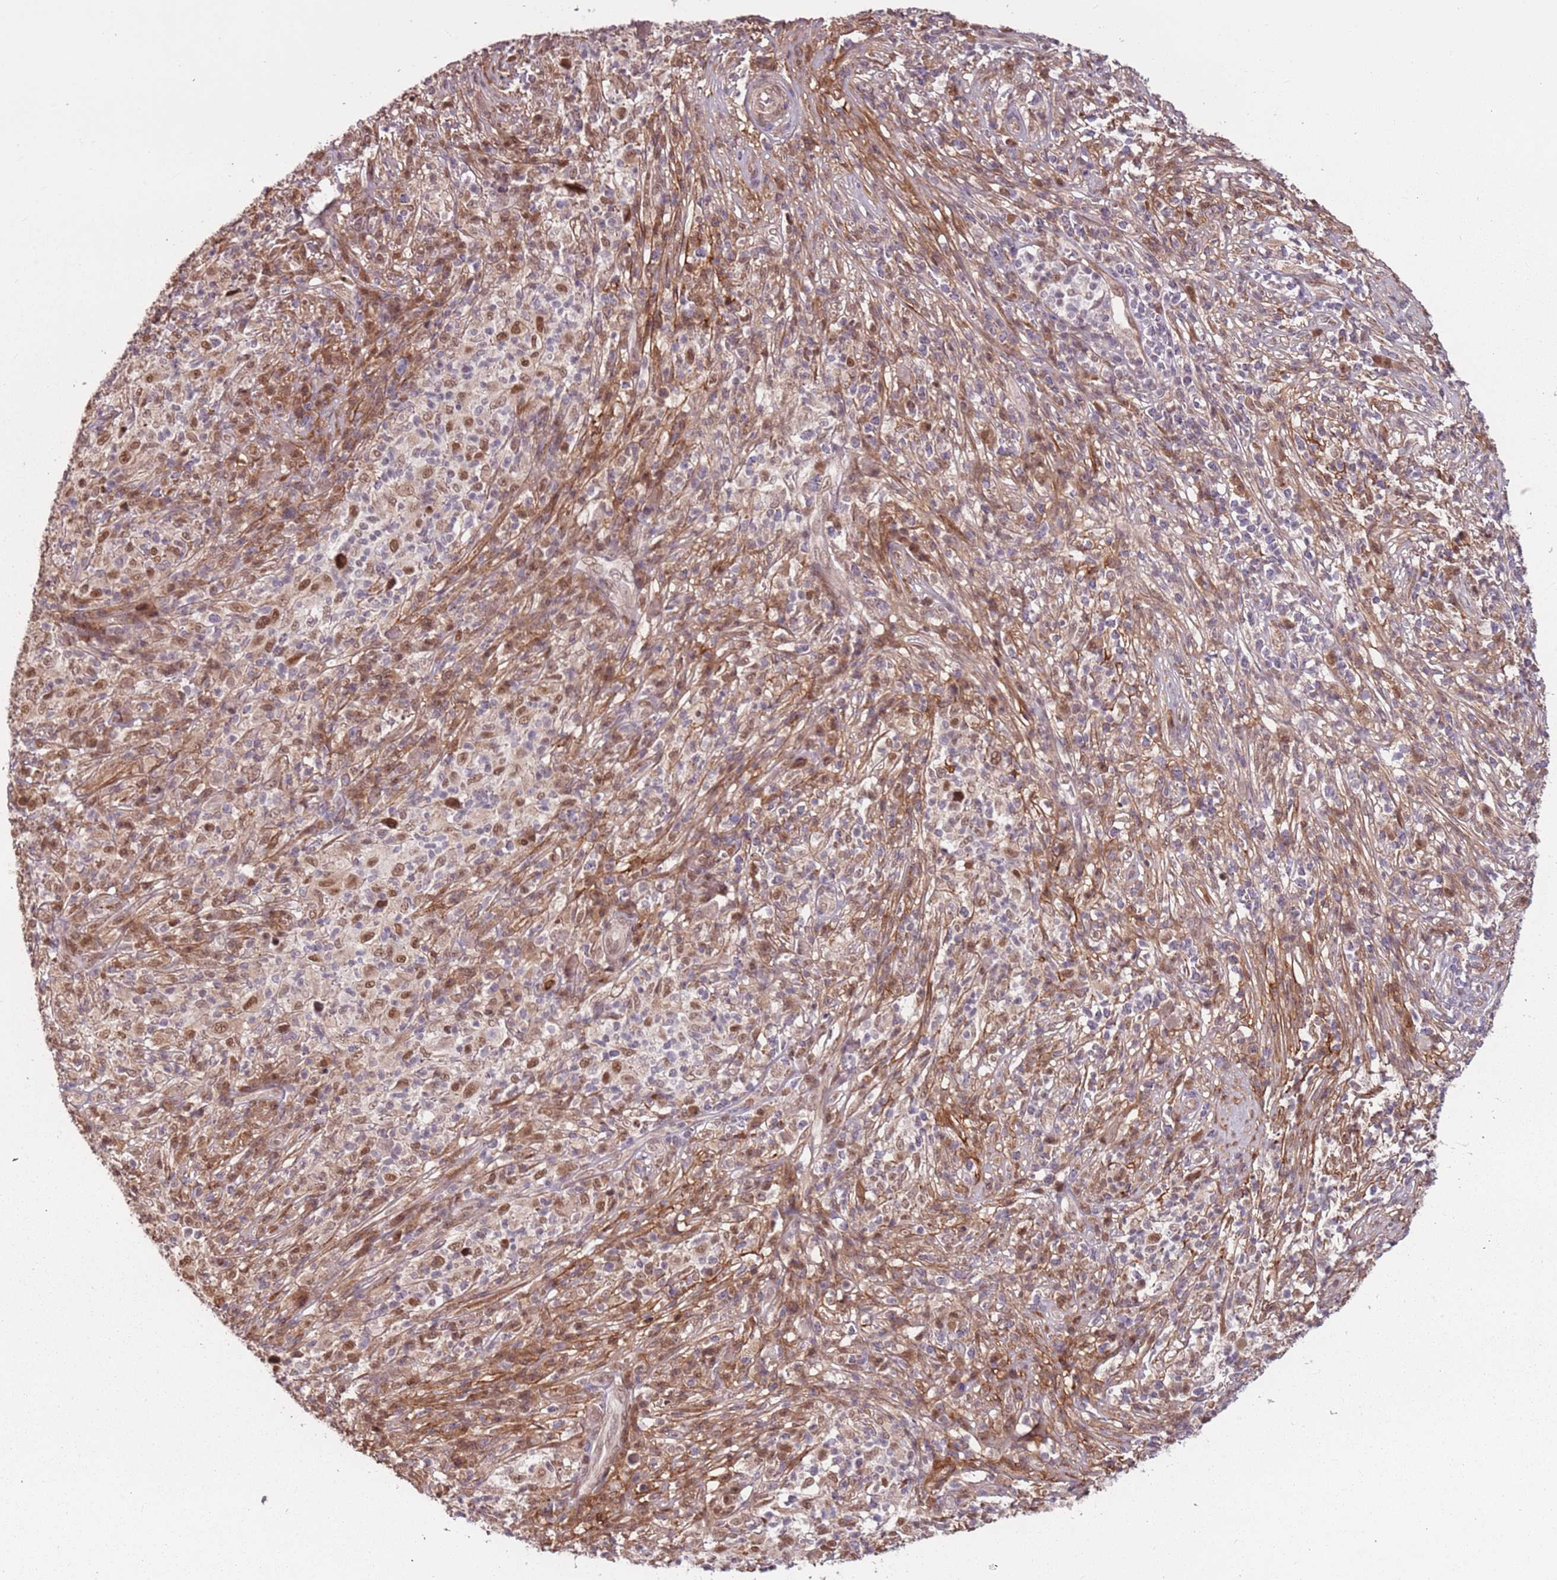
{"staining": {"intensity": "moderate", "quantity": "<25%", "location": "nuclear"}, "tissue": "melanoma", "cell_type": "Tumor cells", "image_type": "cancer", "snomed": [{"axis": "morphology", "description": "Malignant melanoma, NOS"}, {"axis": "topography", "description": "Skin"}], "caption": "DAB immunohistochemical staining of human melanoma shows moderate nuclear protein positivity in approximately <25% of tumor cells.", "gene": "POLR3H", "patient": {"sex": "male", "age": 66}}